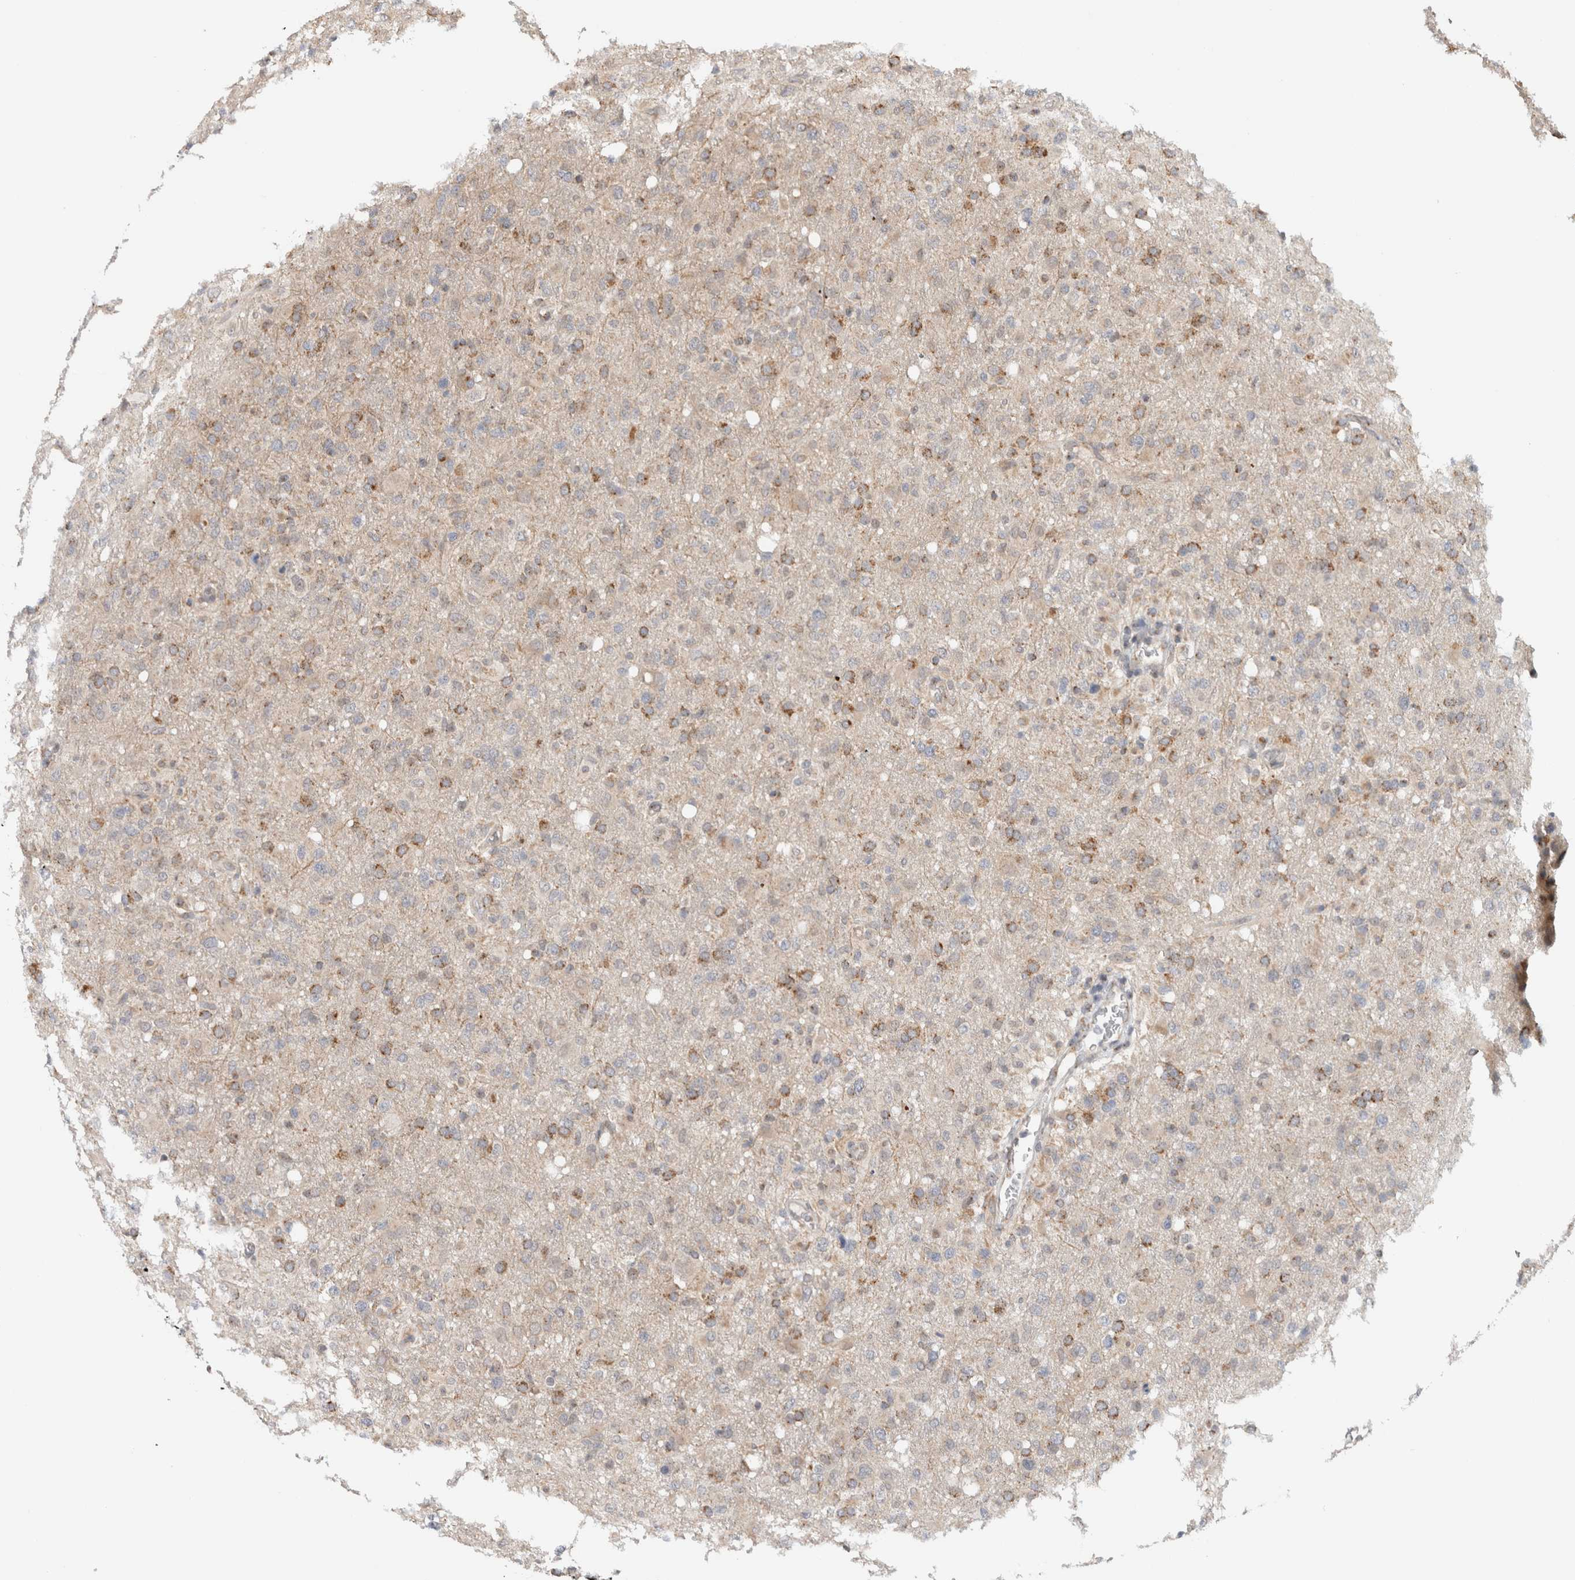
{"staining": {"intensity": "moderate", "quantity": ">75%", "location": "cytoplasmic/membranous"}, "tissue": "glioma", "cell_type": "Tumor cells", "image_type": "cancer", "snomed": [{"axis": "morphology", "description": "Glioma, malignant, High grade"}, {"axis": "topography", "description": "Brain"}], "caption": "Moderate cytoplasmic/membranous staining is appreciated in approximately >75% of tumor cells in glioma.", "gene": "CMC2", "patient": {"sex": "female", "age": 57}}